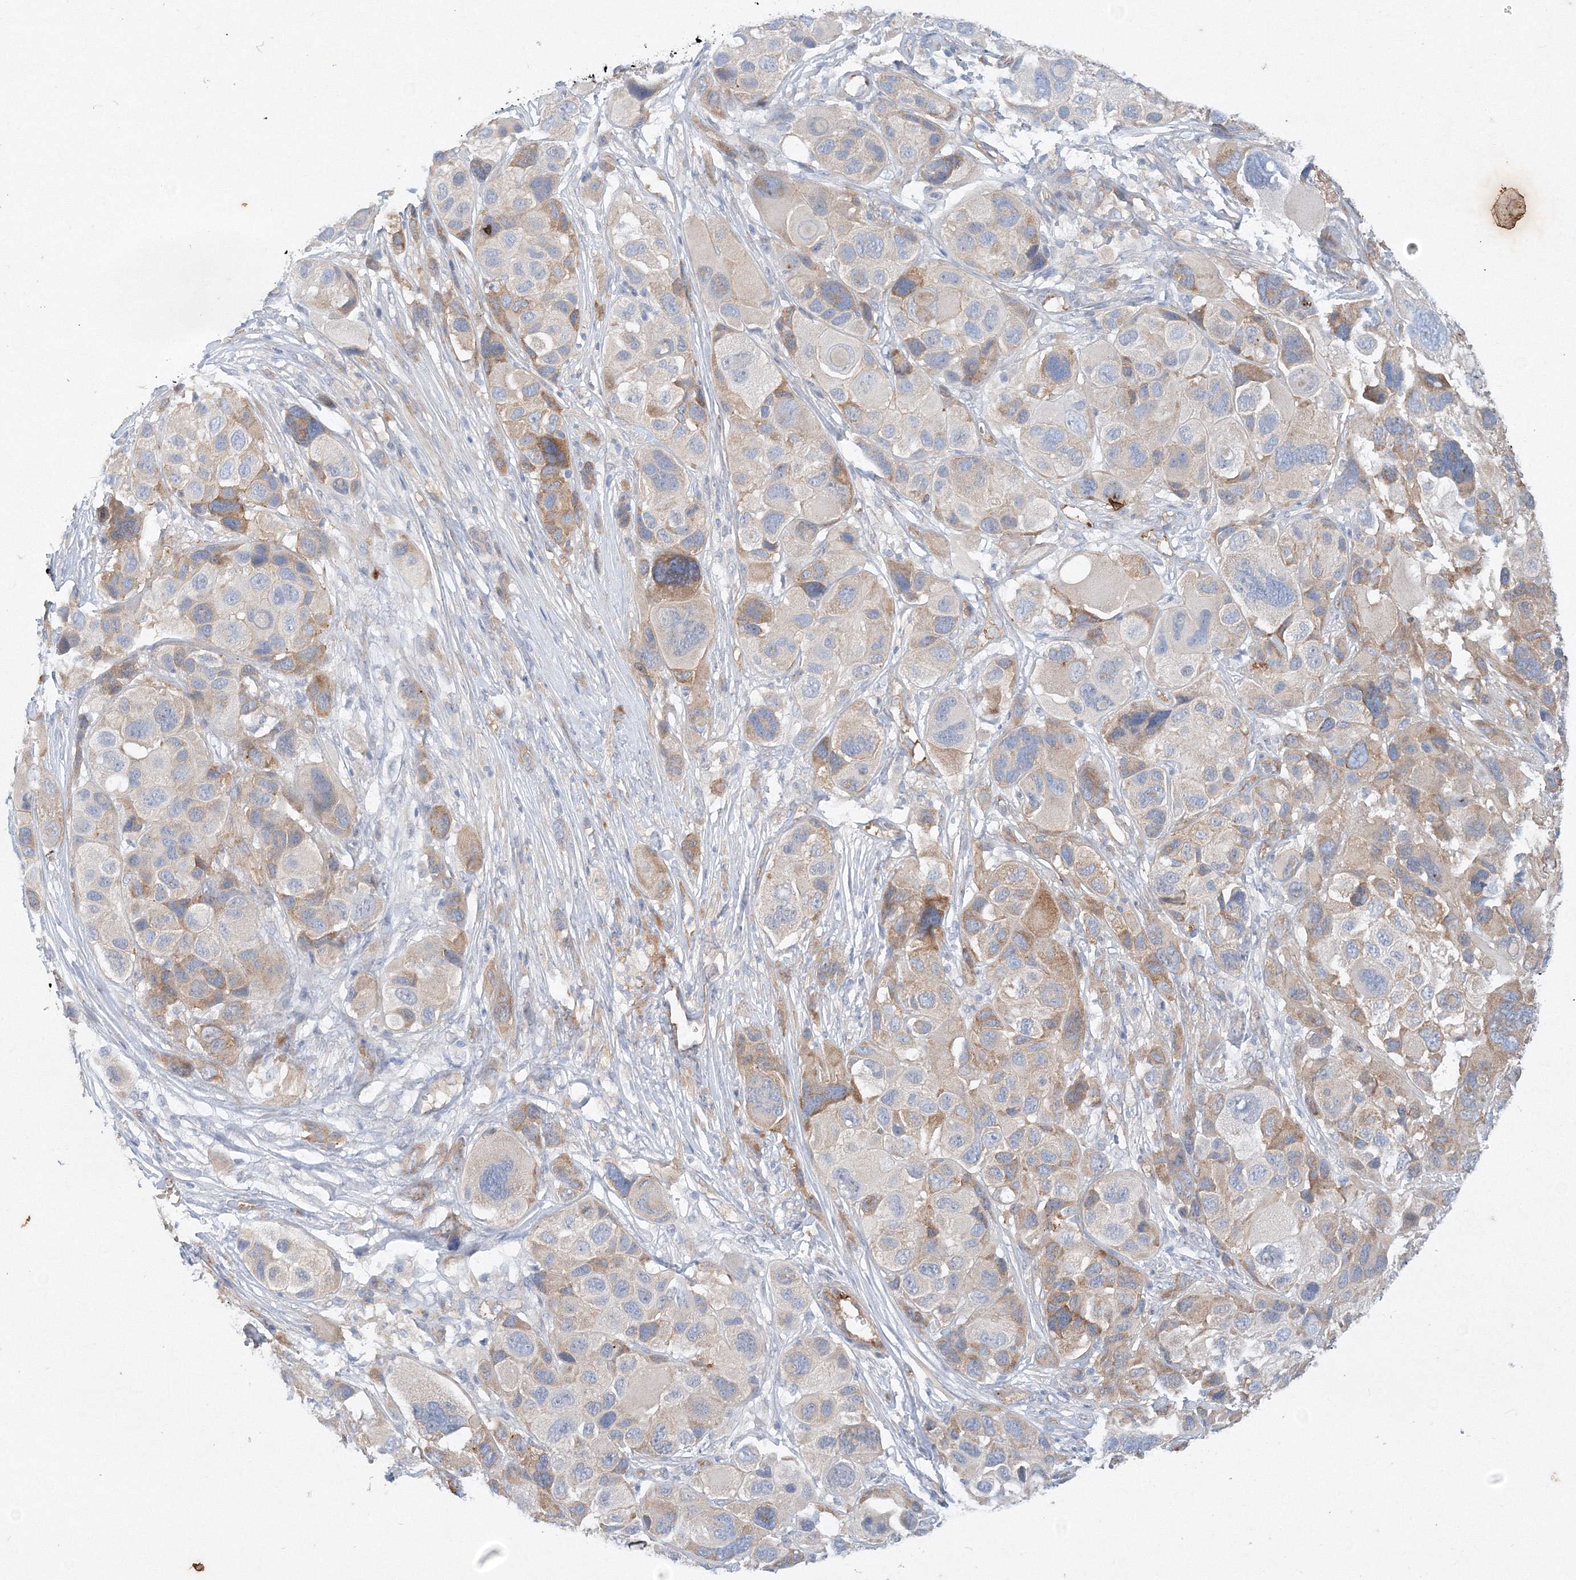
{"staining": {"intensity": "moderate", "quantity": "<25%", "location": "cytoplasmic/membranous"}, "tissue": "melanoma", "cell_type": "Tumor cells", "image_type": "cancer", "snomed": [{"axis": "morphology", "description": "Malignant melanoma, NOS"}, {"axis": "topography", "description": "Skin of trunk"}], "caption": "Immunohistochemical staining of human malignant melanoma exhibits moderate cytoplasmic/membranous protein expression in approximately <25% of tumor cells.", "gene": "TANC1", "patient": {"sex": "male", "age": 71}}